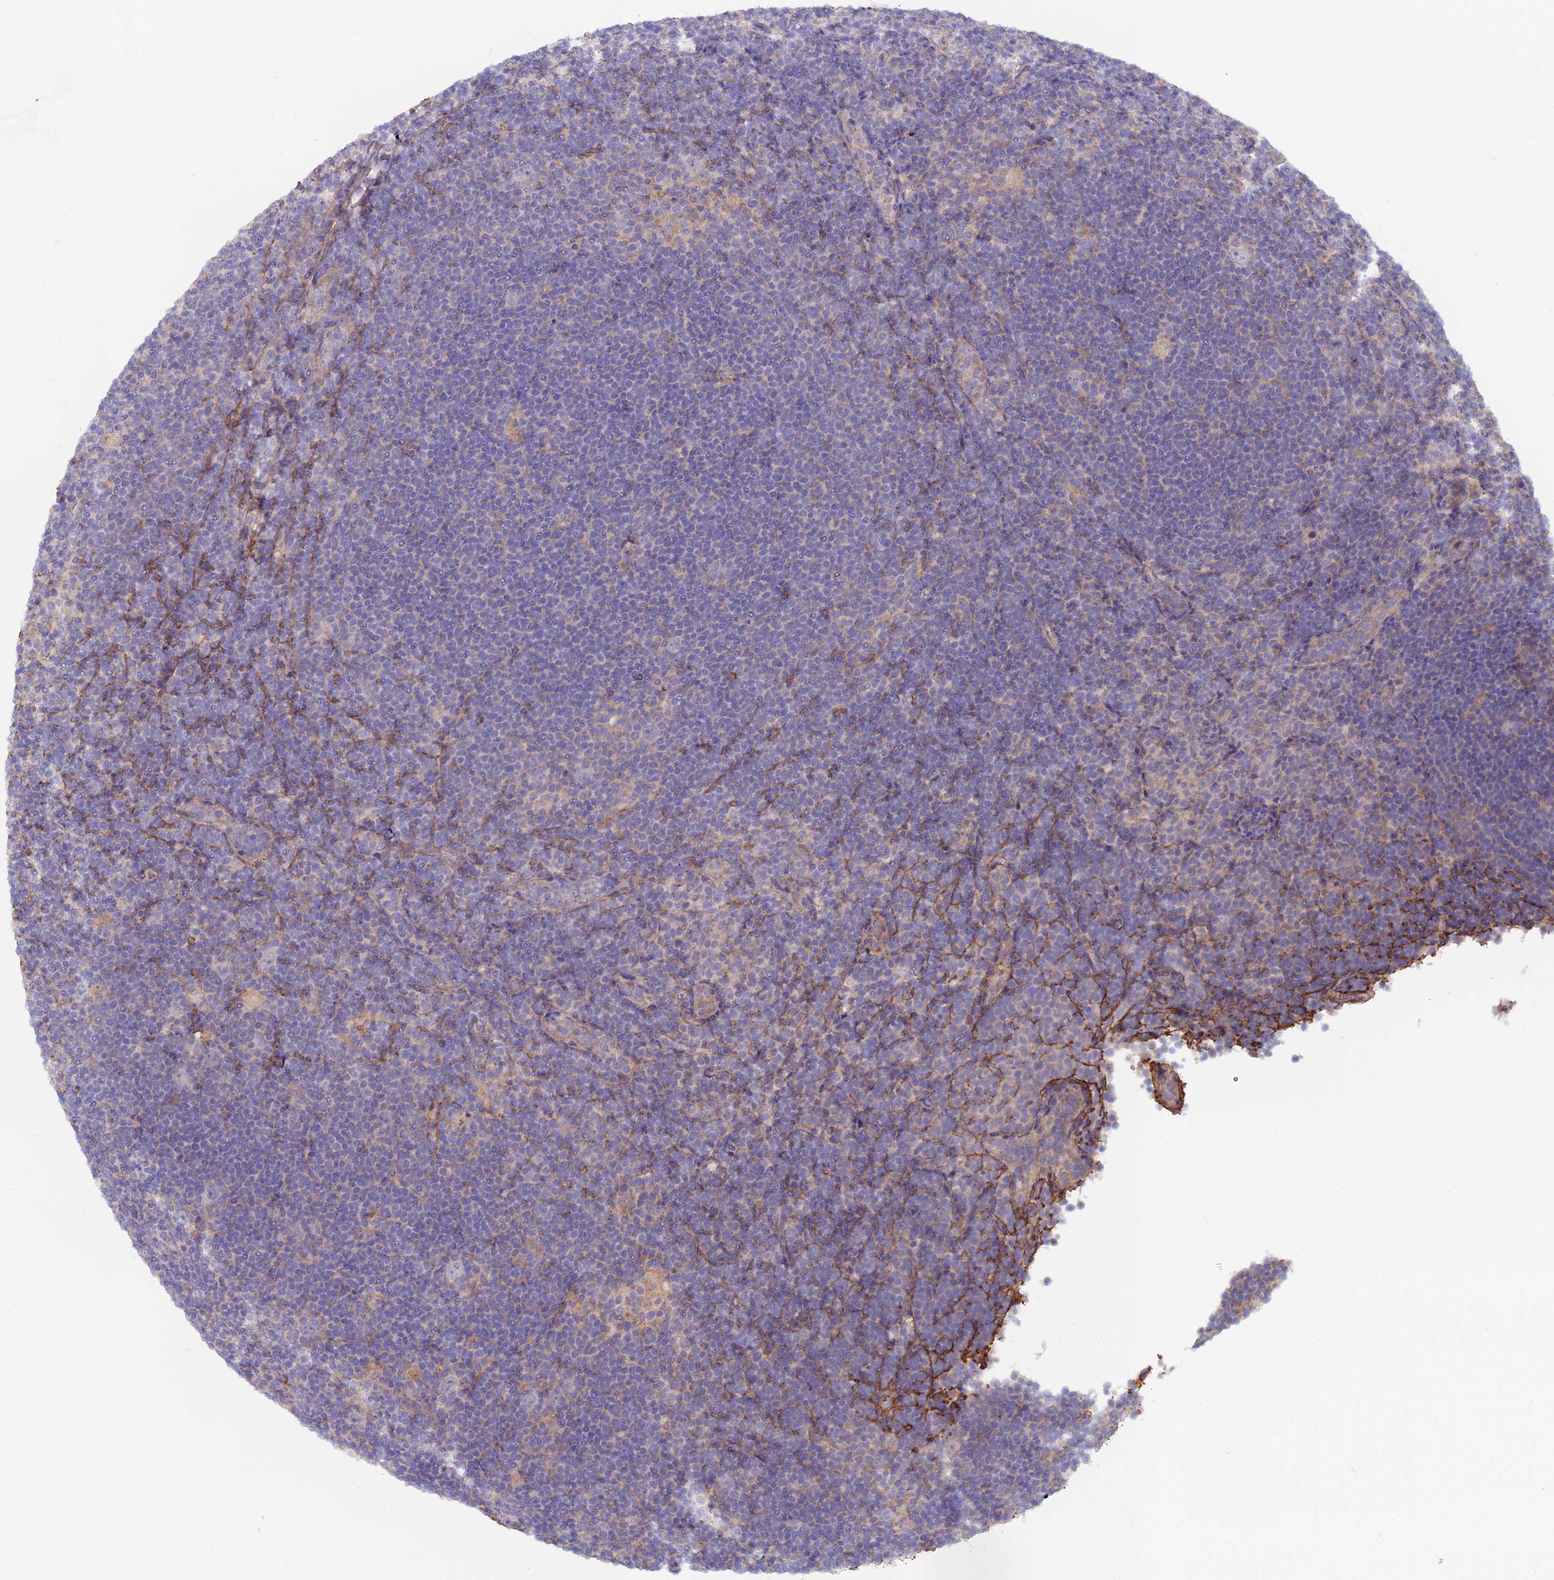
{"staining": {"intensity": "negative", "quantity": "none", "location": "none"}, "tissue": "lymphoma", "cell_type": "Tumor cells", "image_type": "cancer", "snomed": [{"axis": "morphology", "description": "Hodgkin's disease, NOS"}, {"axis": "topography", "description": "Lymph node"}], "caption": "Hodgkin's disease stained for a protein using immunohistochemistry (IHC) displays no positivity tumor cells.", "gene": "COL4A3", "patient": {"sex": "female", "age": 57}}